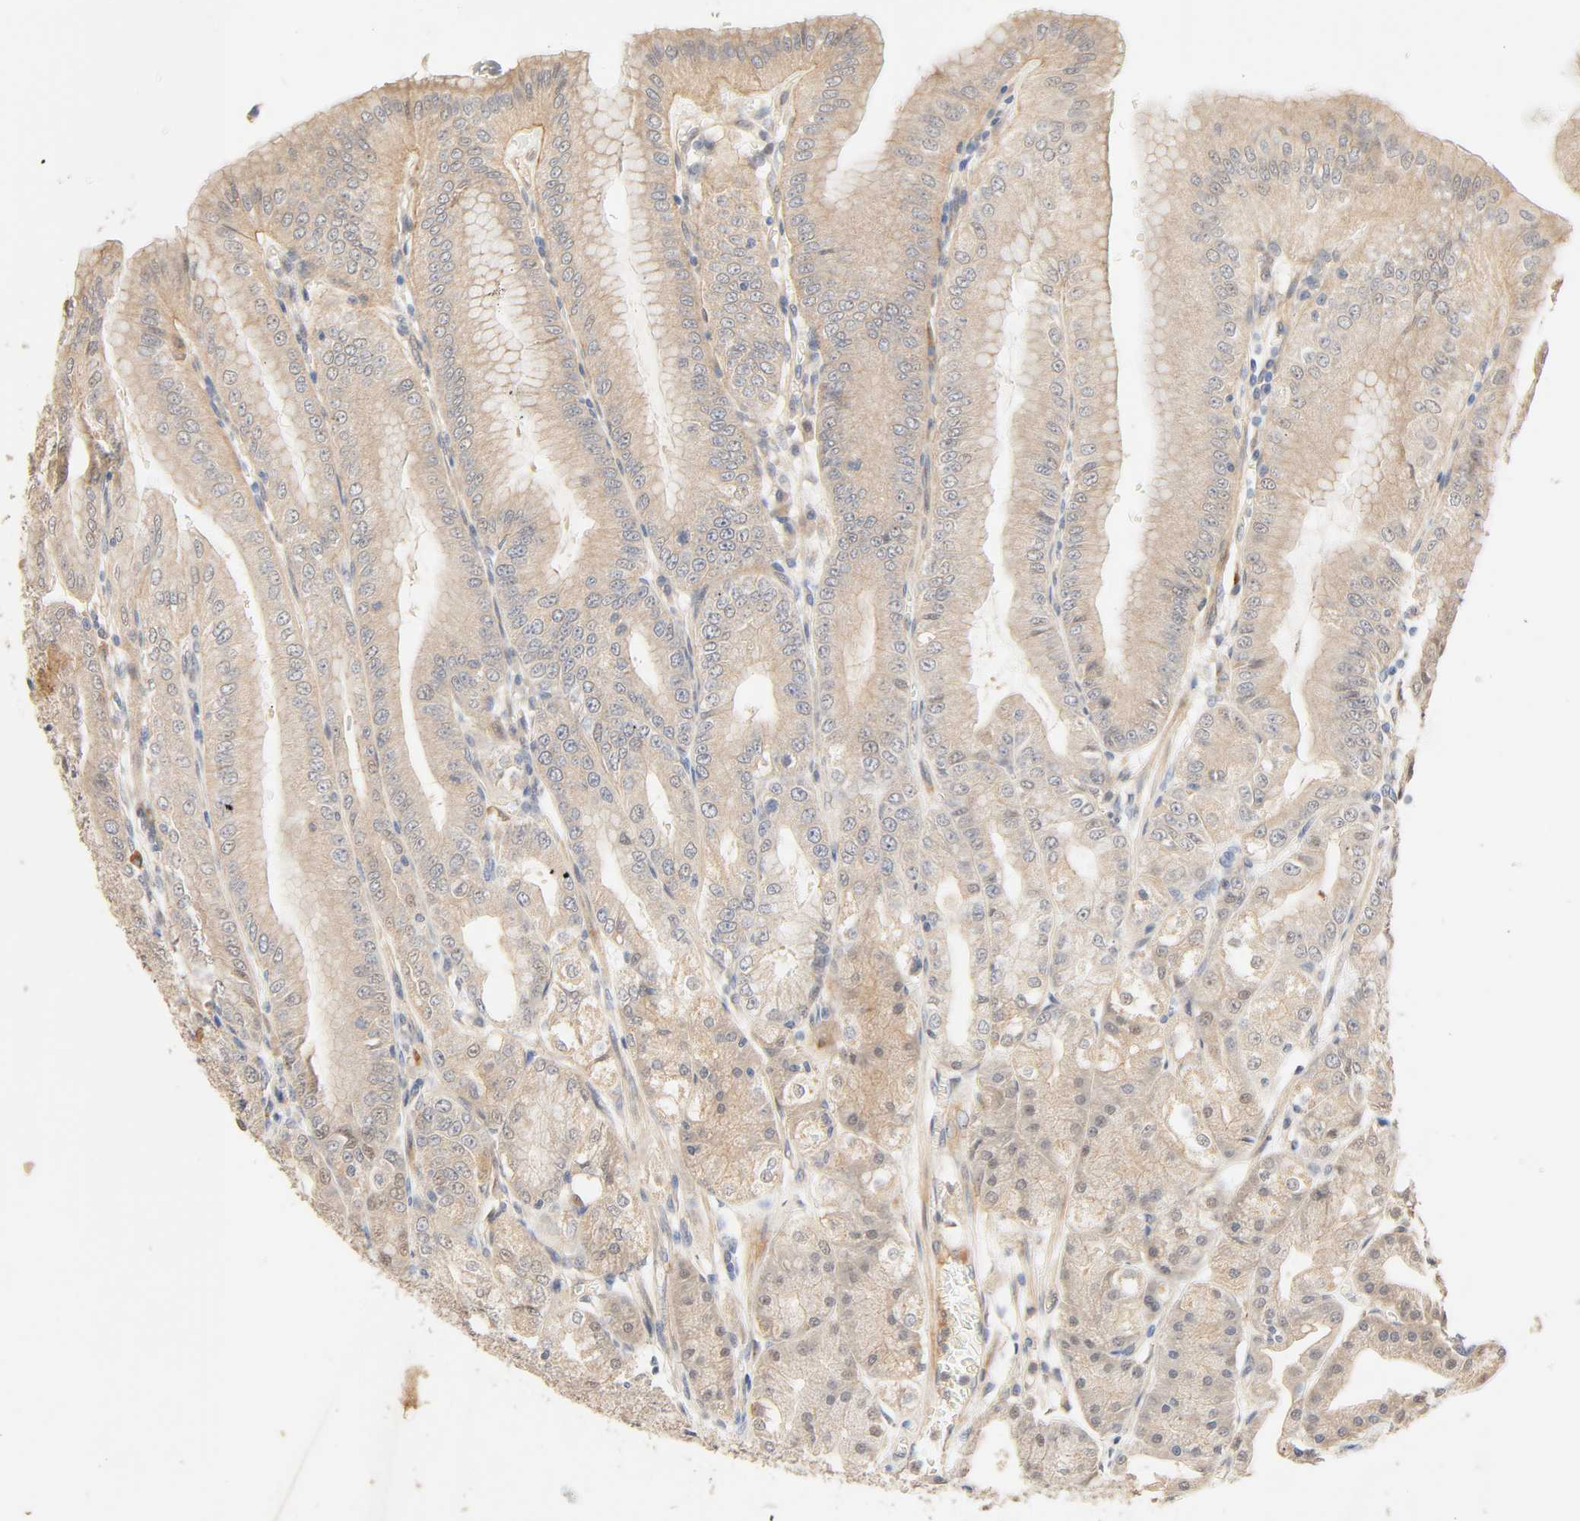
{"staining": {"intensity": "moderate", "quantity": ">75%", "location": "cytoplasmic/membranous"}, "tissue": "stomach", "cell_type": "Glandular cells", "image_type": "normal", "snomed": [{"axis": "morphology", "description": "Normal tissue, NOS"}, {"axis": "topography", "description": "Stomach, lower"}], "caption": "High-power microscopy captured an immunohistochemistry (IHC) histopathology image of unremarkable stomach, revealing moderate cytoplasmic/membranous staining in approximately >75% of glandular cells.", "gene": "CACNA1G", "patient": {"sex": "male", "age": 71}}